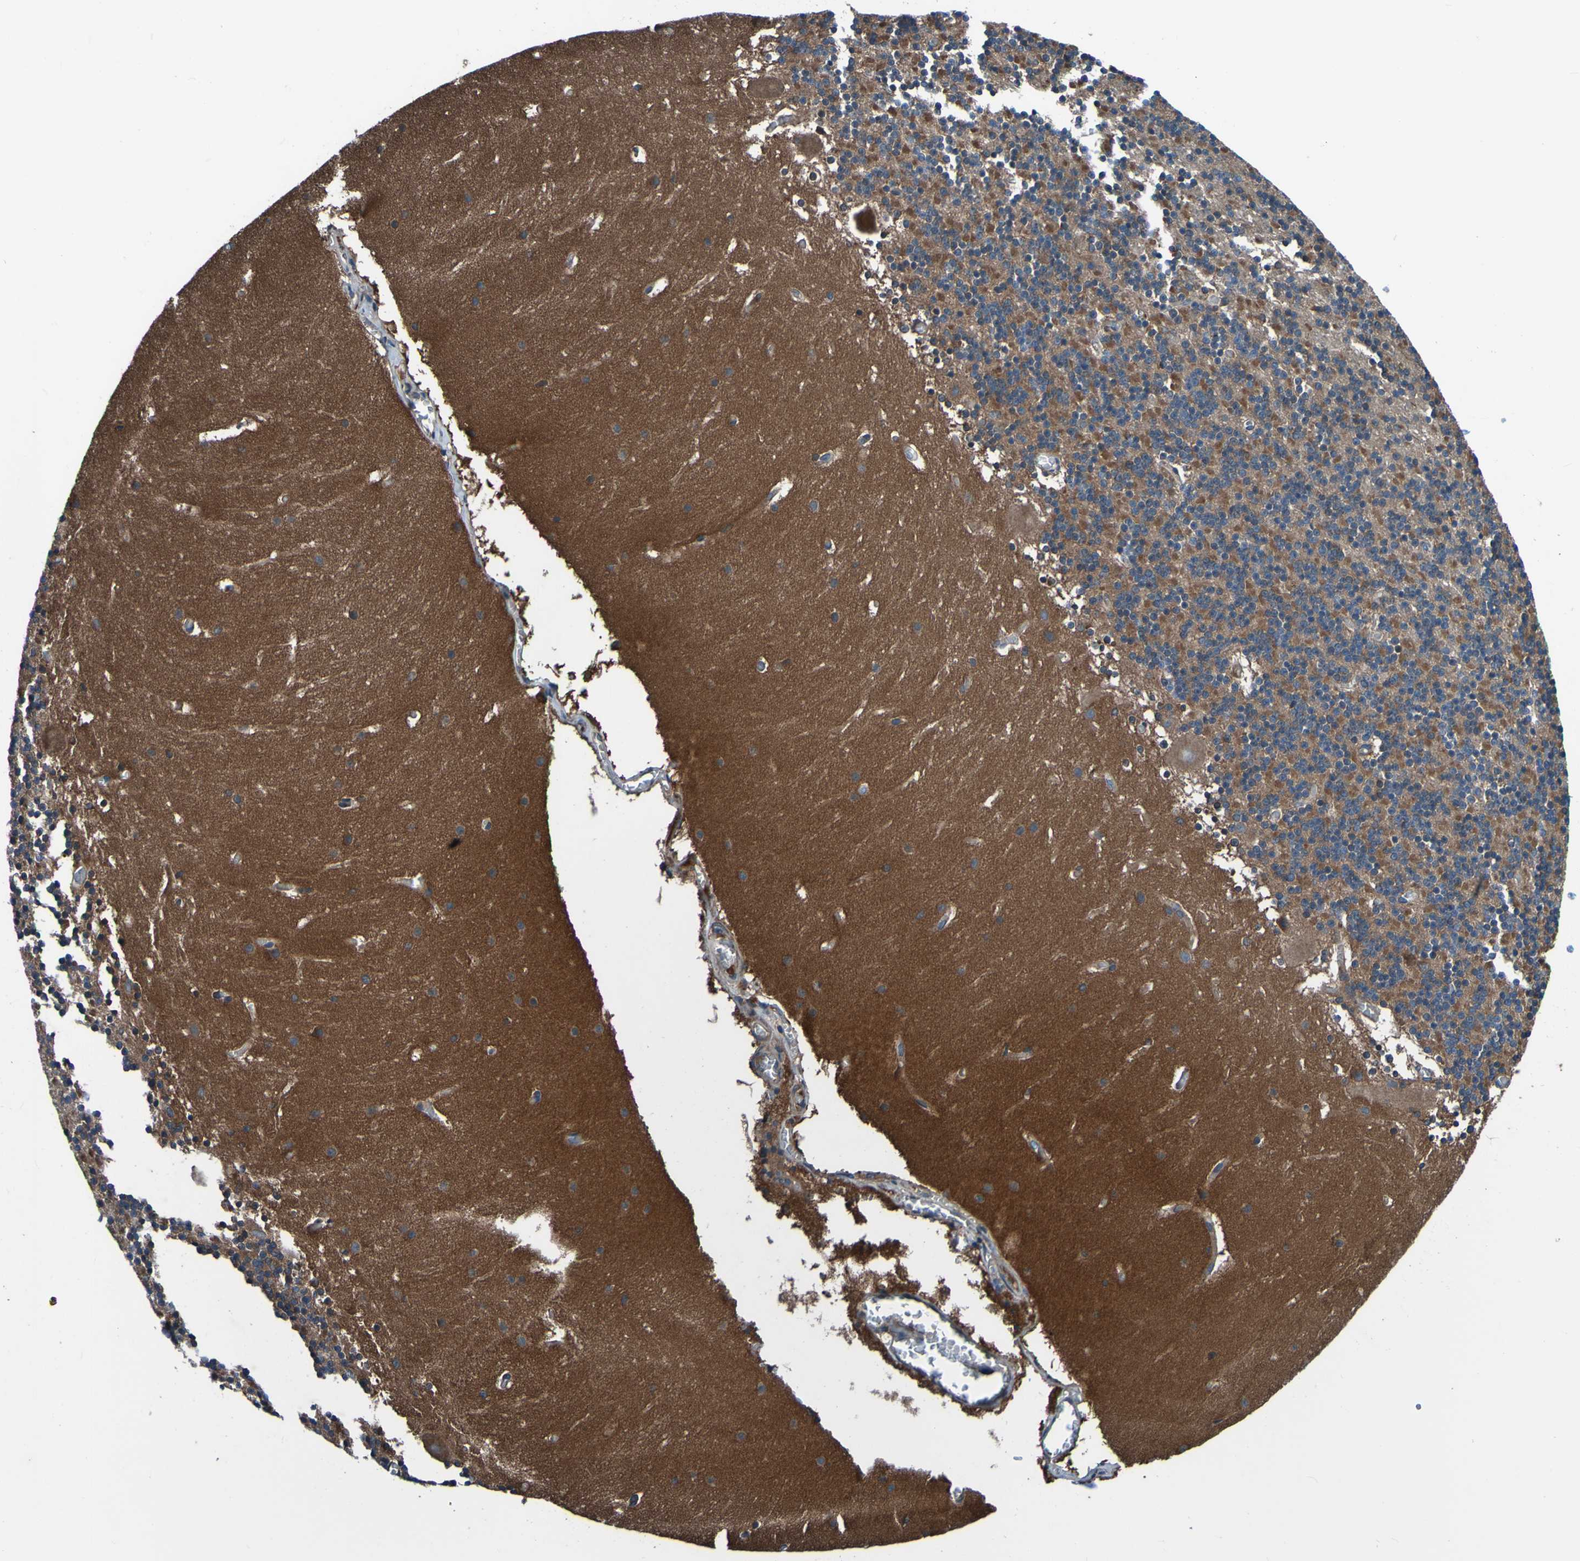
{"staining": {"intensity": "moderate", "quantity": ">75%", "location": "cytoplasmic/membranous"}, "tissue": "cerebellum", "cell_type": "Cells in granular layer", "image_type": "normal", "snomed": [{"axis": "morphology", "description": "Normal tissue, NOS"}, {"axis": "topography", "description": "Cerebellum"}], "caption": "The photomicrograph displays immunohistochemical staining of normal cerebellum. There is moderate cytoplasmic/membranous staining is present in approximately >75% of cells in granular layer.", "gene": "RAB5B", "patient": {"sex": "male", "age": 45}}